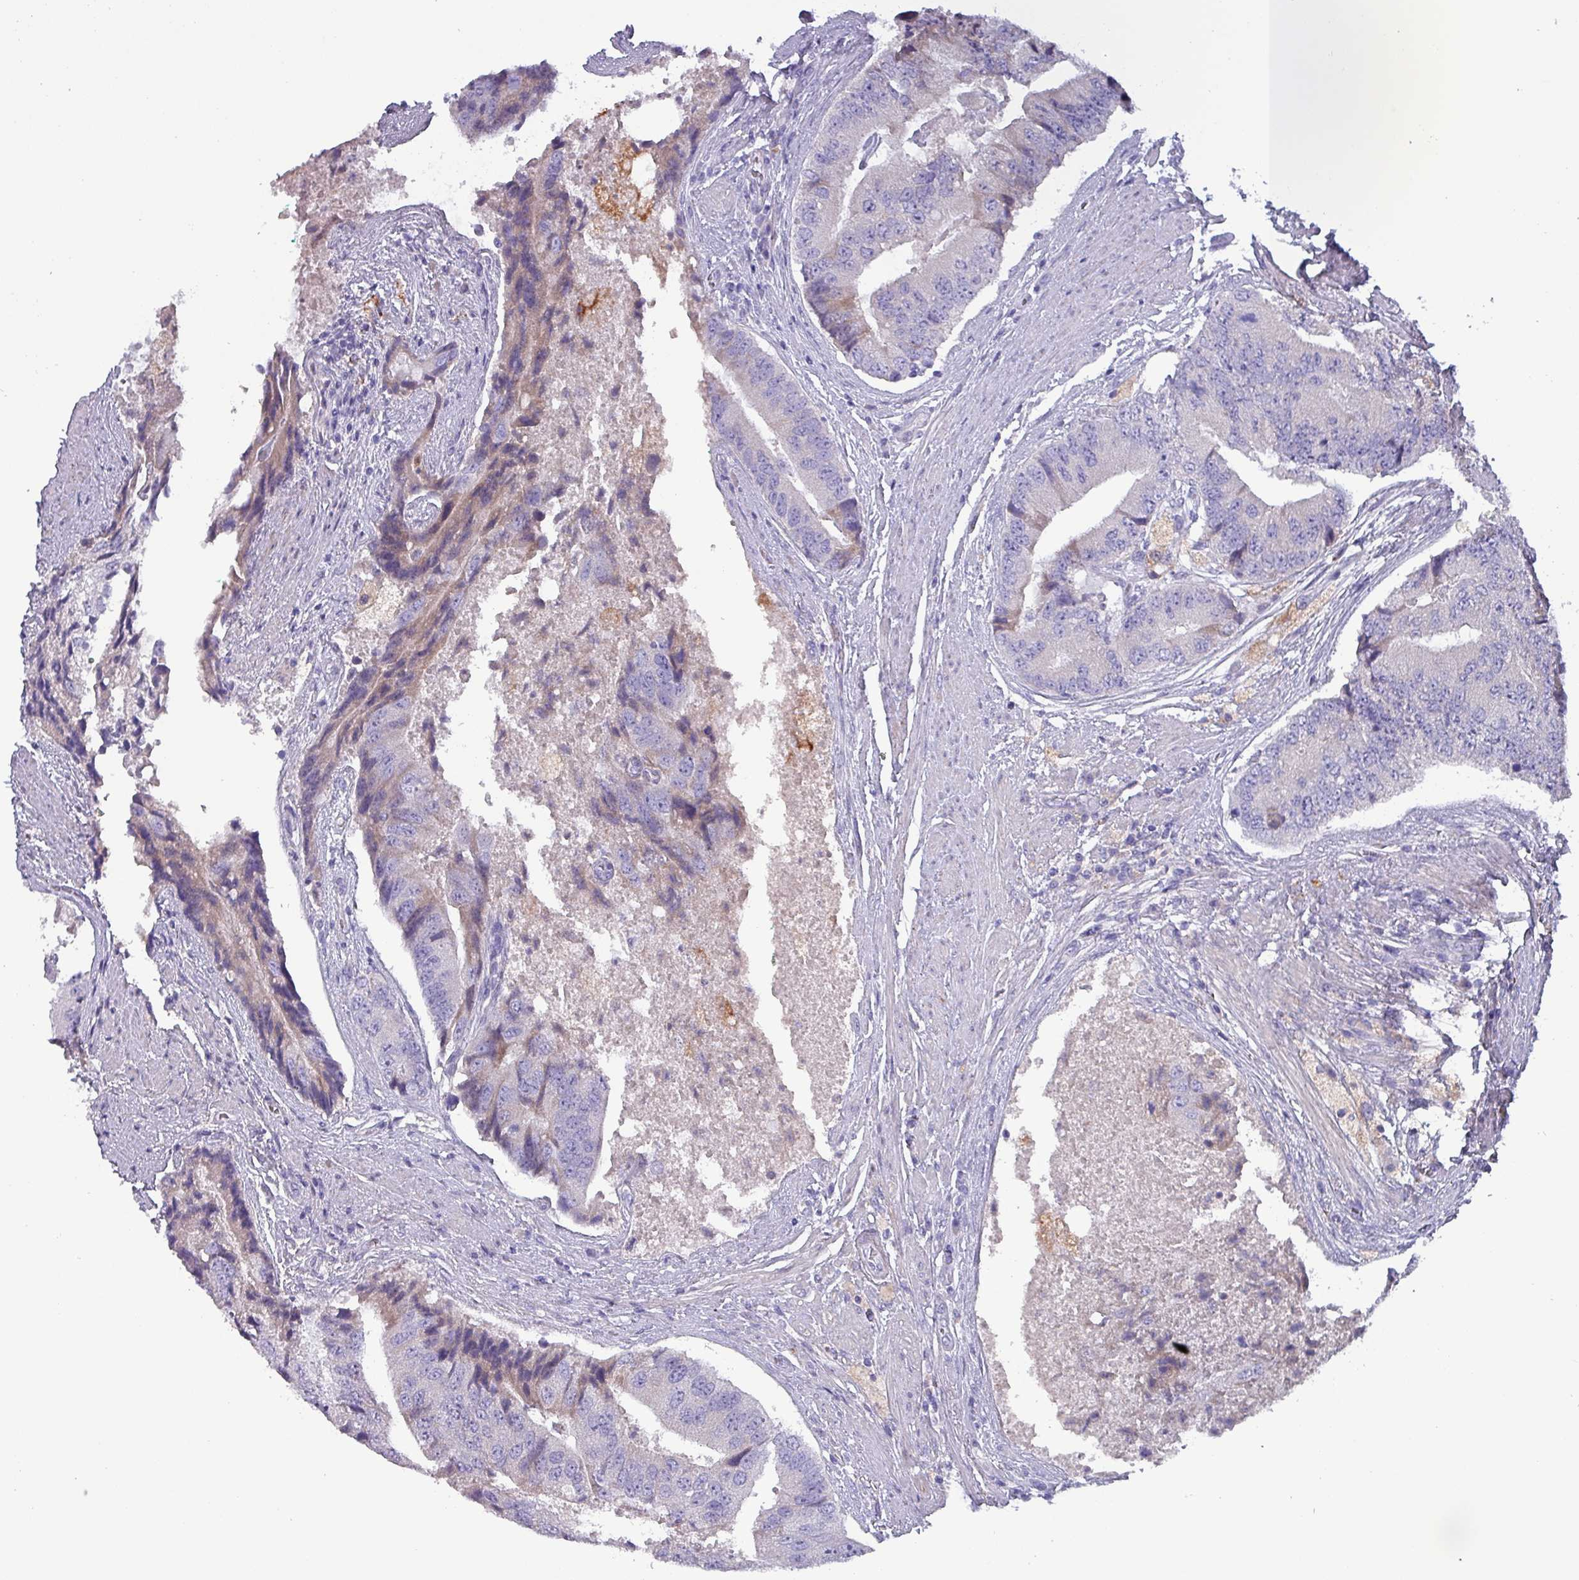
{"staining": {"intensity": "negative", "quantity": "none", "location": "none"}, "tissue": "prostate cancer", "cell_type": "Tumor cells", "image_type": "cancer", "snomed": [{"axis": "morphology", "description": "Adenocarcinoma, High grade"}, {"axis": "topography", "description": "Prostate"}], "caption": "Human high-grade adenocarcinoma (prostate) stained for a protein using immunohistochemistry (IHC) displays no expression in tumor cells.", "gene": "HSD3B7", "patient": {"sex": "male", "age": 70}}